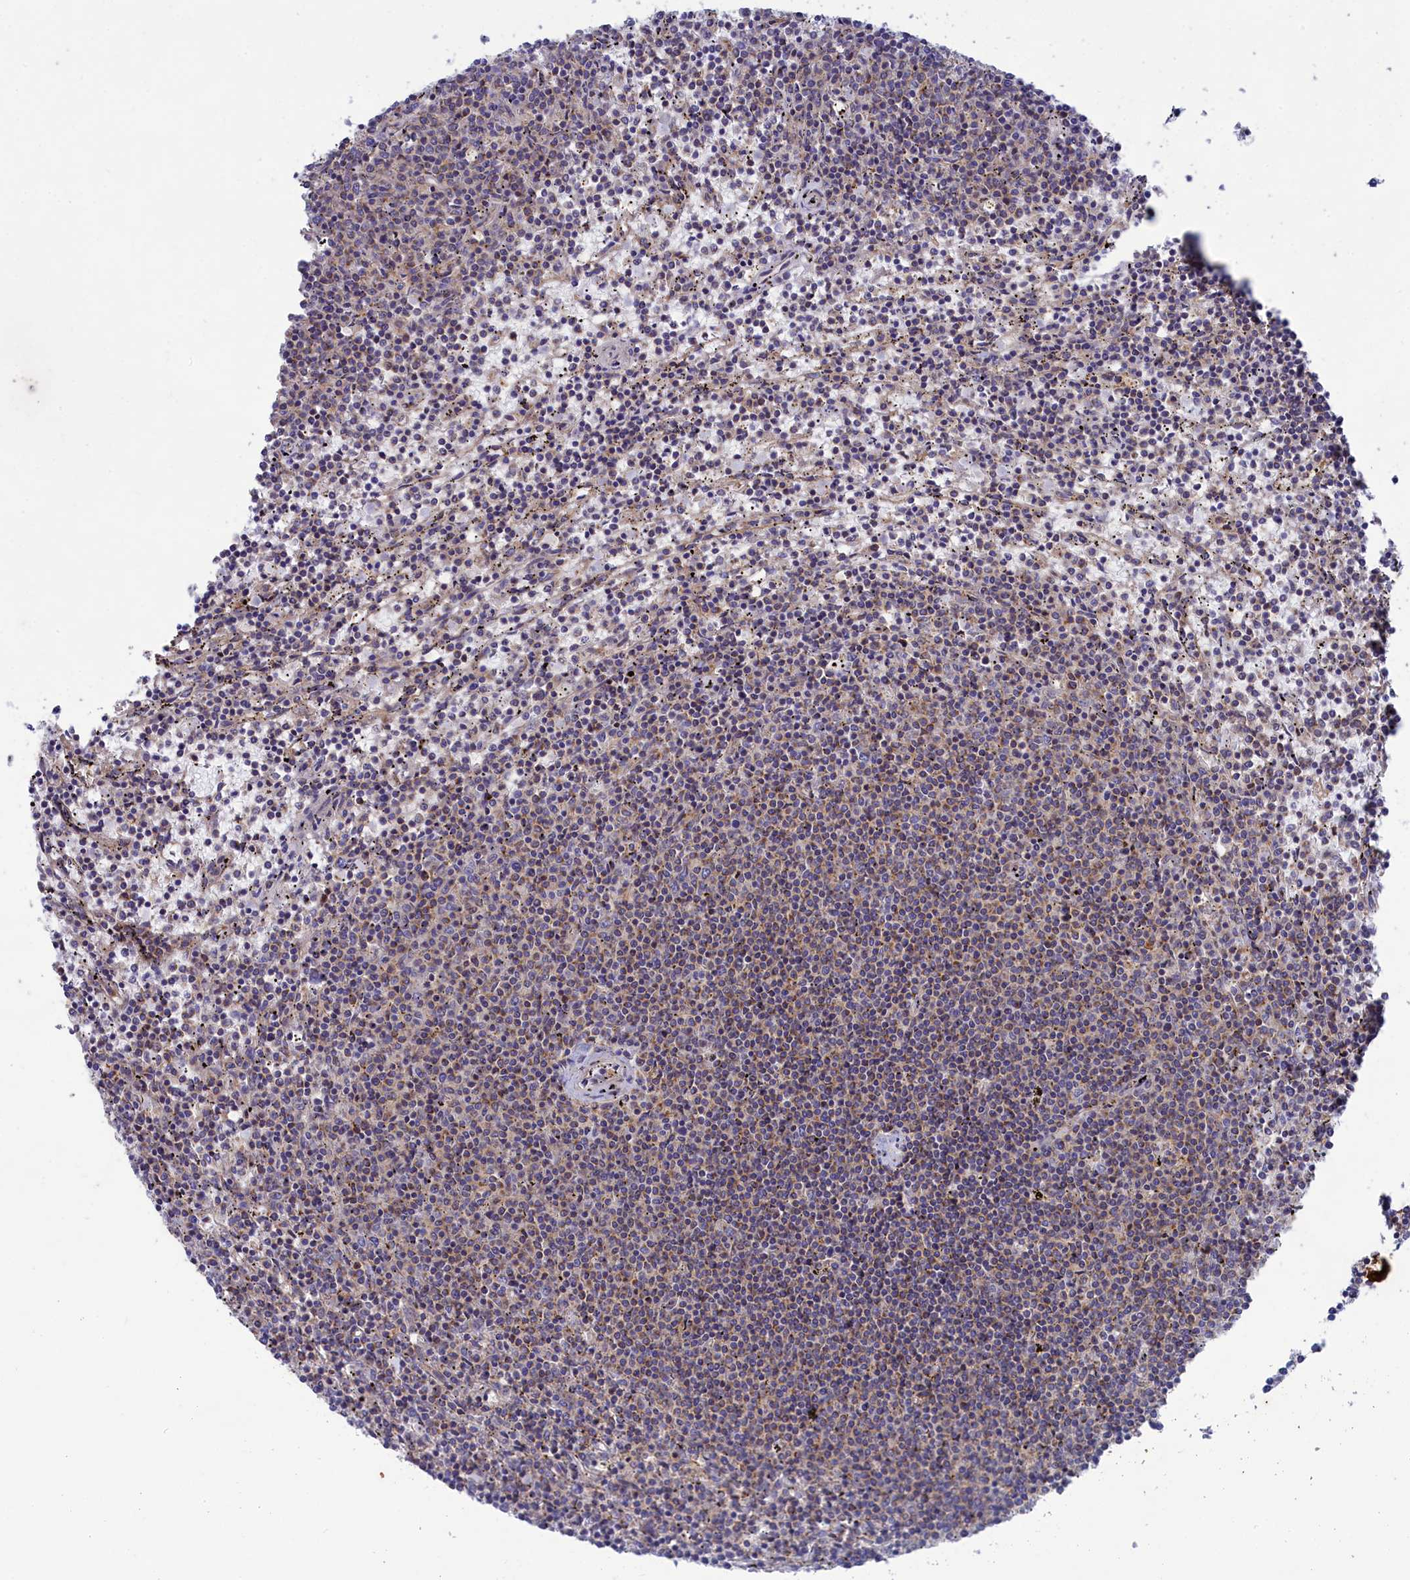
{"staining": {"intensity": "negative", "quantity": "none", "location": "none"}, "tissue": "lymphoma", "cell_type": "Tumor cells", "image_type": "cancer", "snomed": [{"axis": "morphology", "description": "Malignant lymphoma, non-Hodgkin's type, Low grade"}, {"axis": "topography", "description": "Spleen"}], "caption": "This is an immunohistochemistry histopathology image of human malignant lymphoma, non-Hodgkin's type (low-grade). There is no positivity in tumor cells.", "gene": "SCAMP4", "patient": {"sex": "female", "age": 50}}